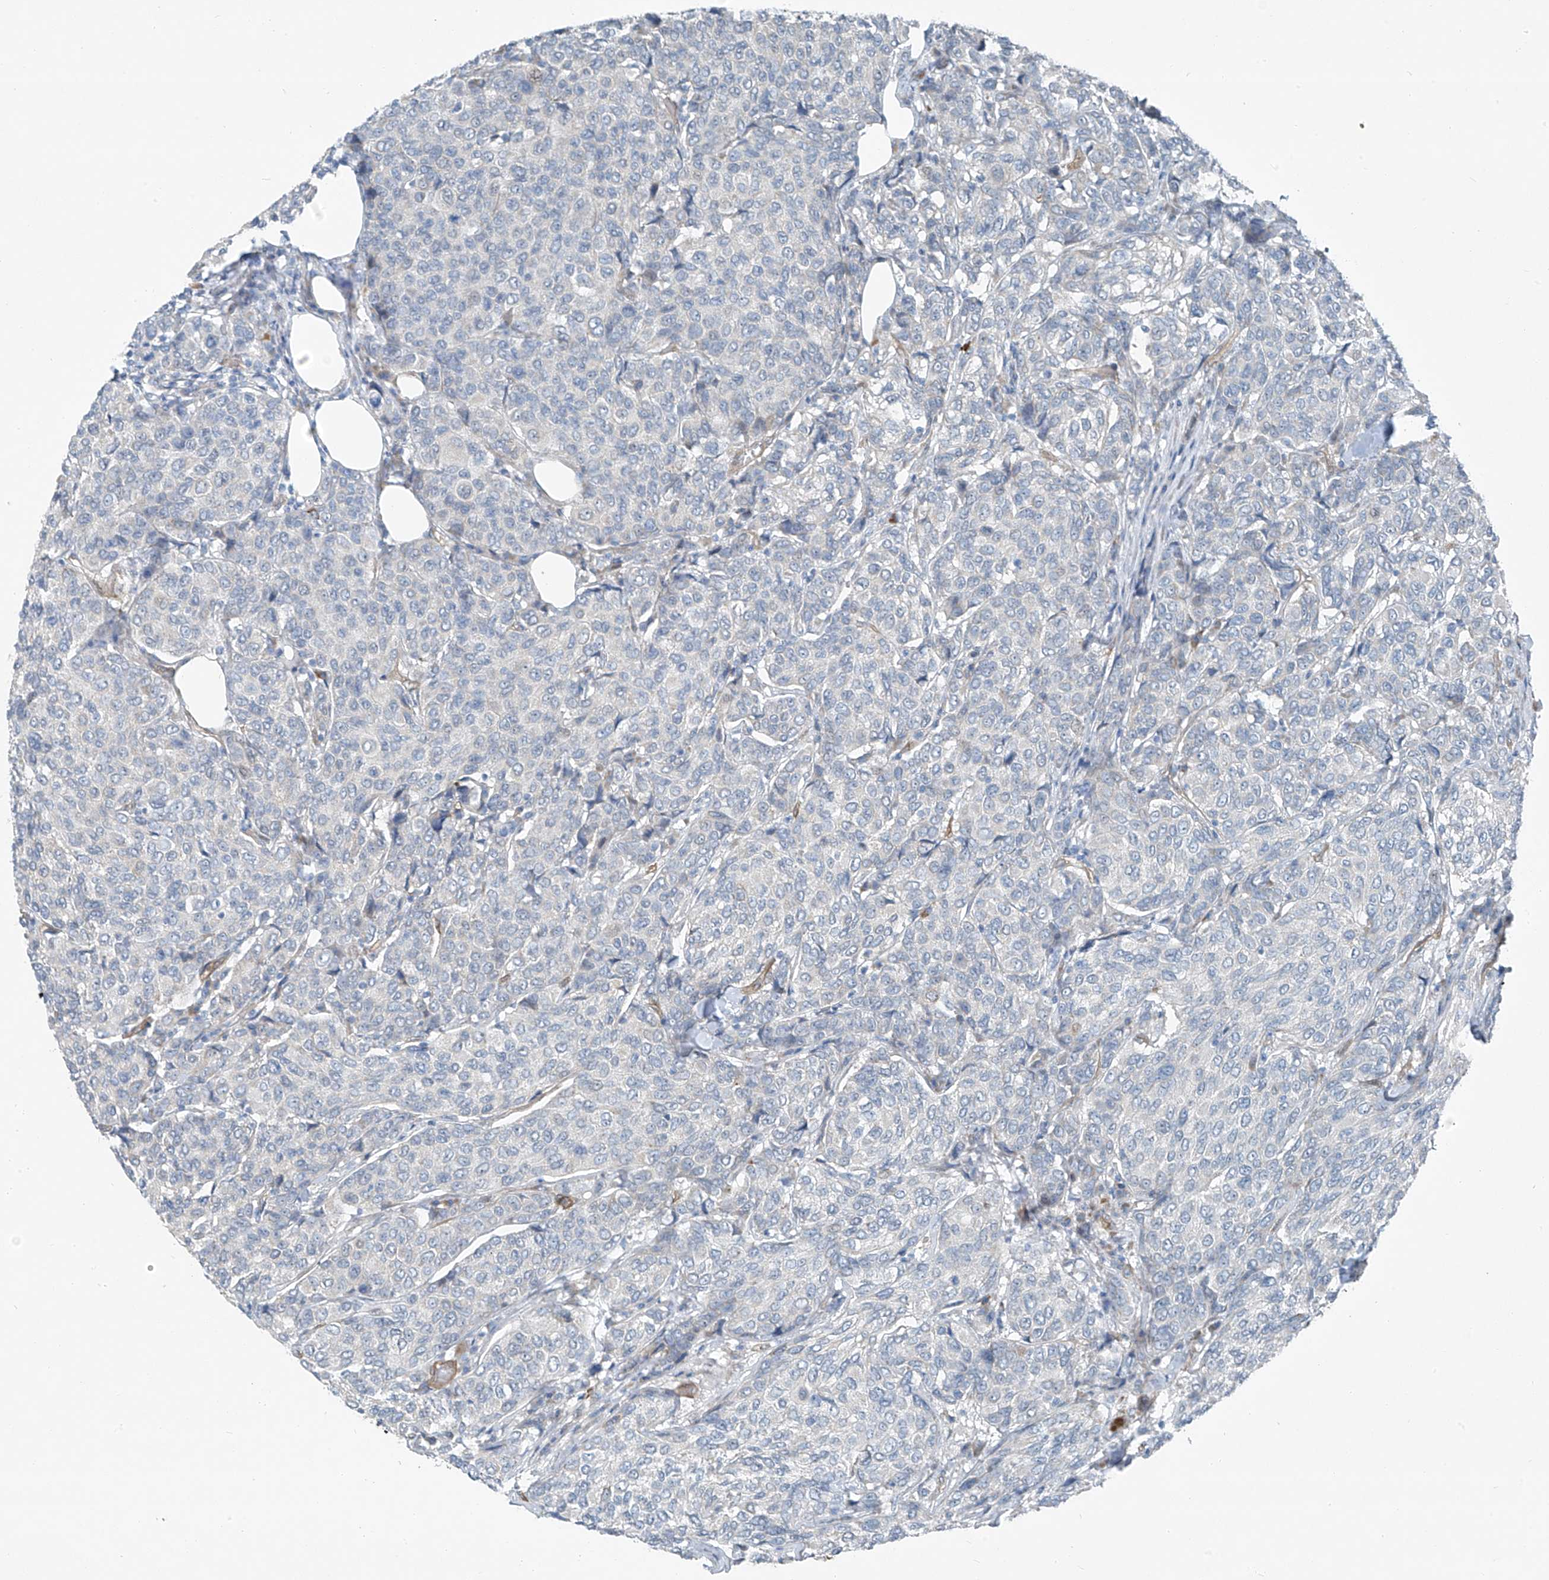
{"staining": {"intensity": "negative", "quantity": "none", "location": "none"}, "tissue": "breast cancer", "cell_type": "Tumor cells", "image_type": "cancer", "snomed": [{"axis": "morphology", "description": "Duct carcinoma"}, {"axis": "topography", "description": "Breast"}], "caption": "Immunohistochemistry image of neoplastic tissue: breast cancer (infiltrating ductal carcinoma) stained with DAB (3,3'-diaminobenzidine) shows no significant protein expression in tumor cells.", "gene": "TNS2", "patient": {"sex": "female", "age": 55}}